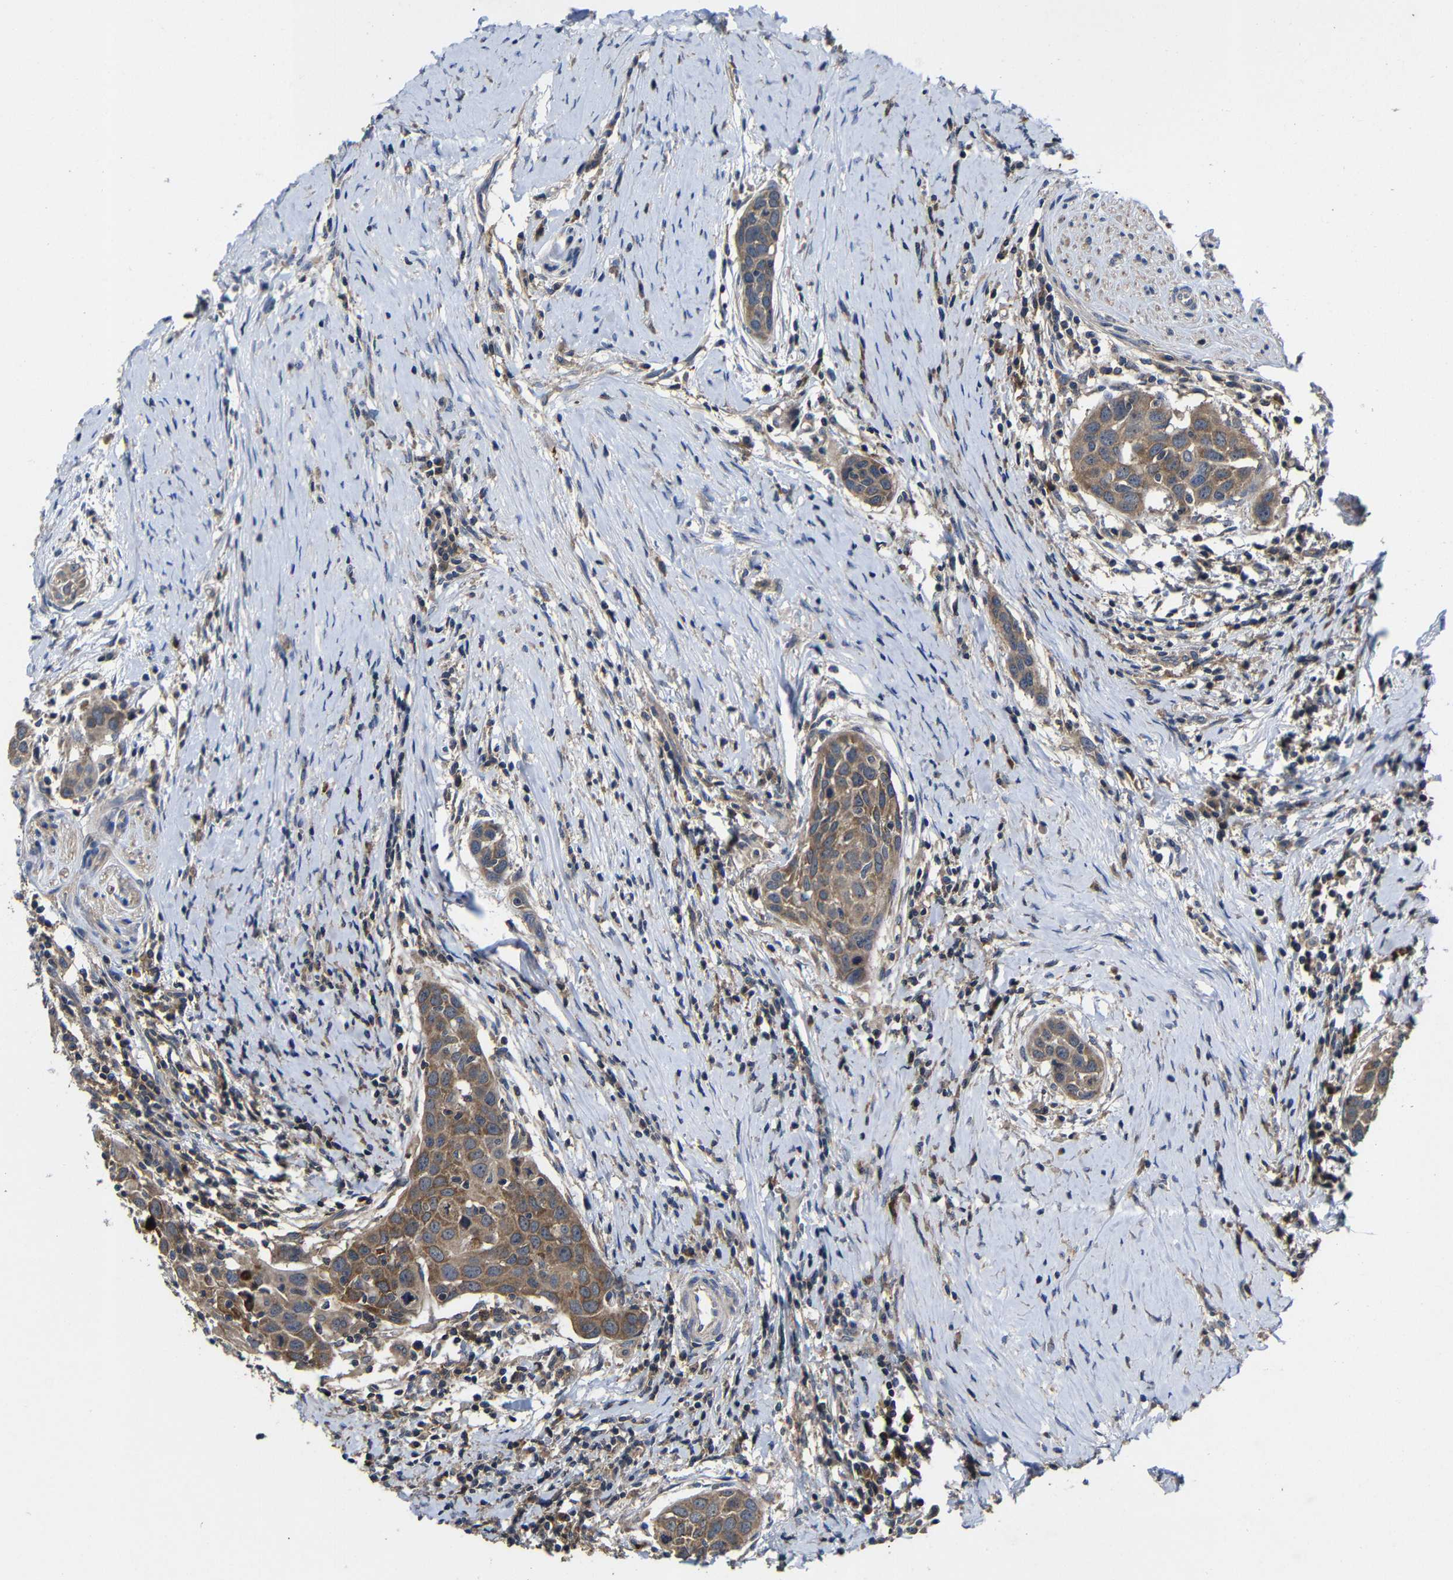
{"staining": {"intensity": "moderate", "quantity": ">75%", "location": "cytoplasmic/membranous"}, "tissue": "head and neck cancer", "cell_type": "Tumor cells", "image_type": "cancer", "snomed": [{"axis": "morphology", "description": "Squamous cell carcinoma, NOS"}, {"axis": "topography", "description": "Oral tissue"}, {"axis": "topography", "description": "Head-Neck"}], "caption": "Immunohistochemical staining of head and neck cancer (squamous cell carcinoma) exhibits medium levels of moderate cytoplasmic/membranous expression in approximately >75% of tumor cells.", "gene": "LPAR5", "patient": {"sex": "female", "age": 50}}